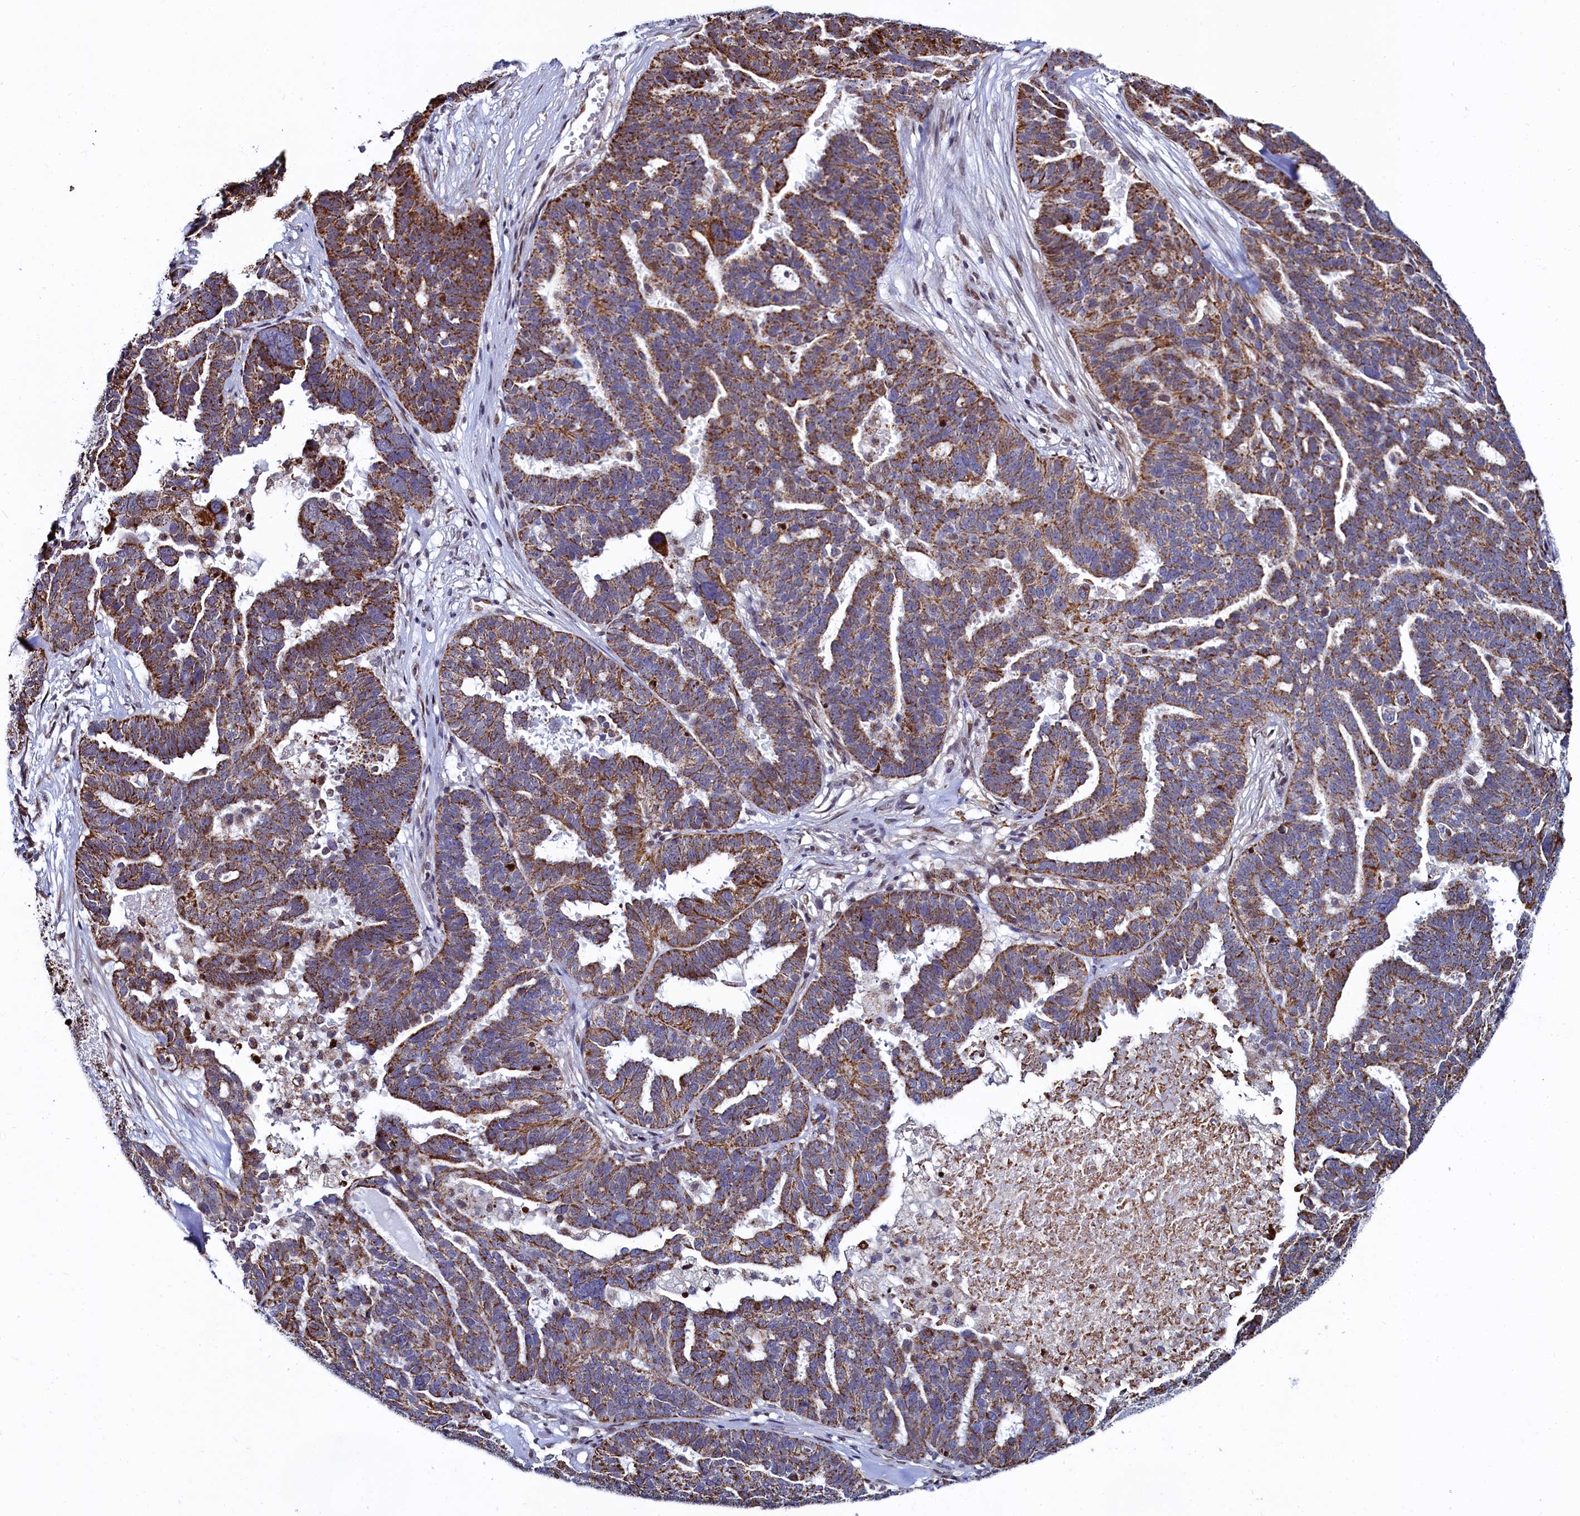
{"staining": {"intensity": "moderate", "quantity": ">75%", "location": "cytoplasmic/membranous"}, "tissue": "ovarian cancer", "cell_type": "Tumor cells", "image_type": "cancer", "snomed": [{"axis": "morphology", "description": "Cystadenocarcinoma, serous, NOS"}, {"axis": "topography", "description": "Ovary"}], "caption": "Protein analysis of ovarian serous cystadenocarcinoma tissue reveals moderate cytoplasmic/membranous expression in approximately >75% of tumor cells.", "gene": "HDGFL3", "patient": {"sex": "female", "age": 59}}